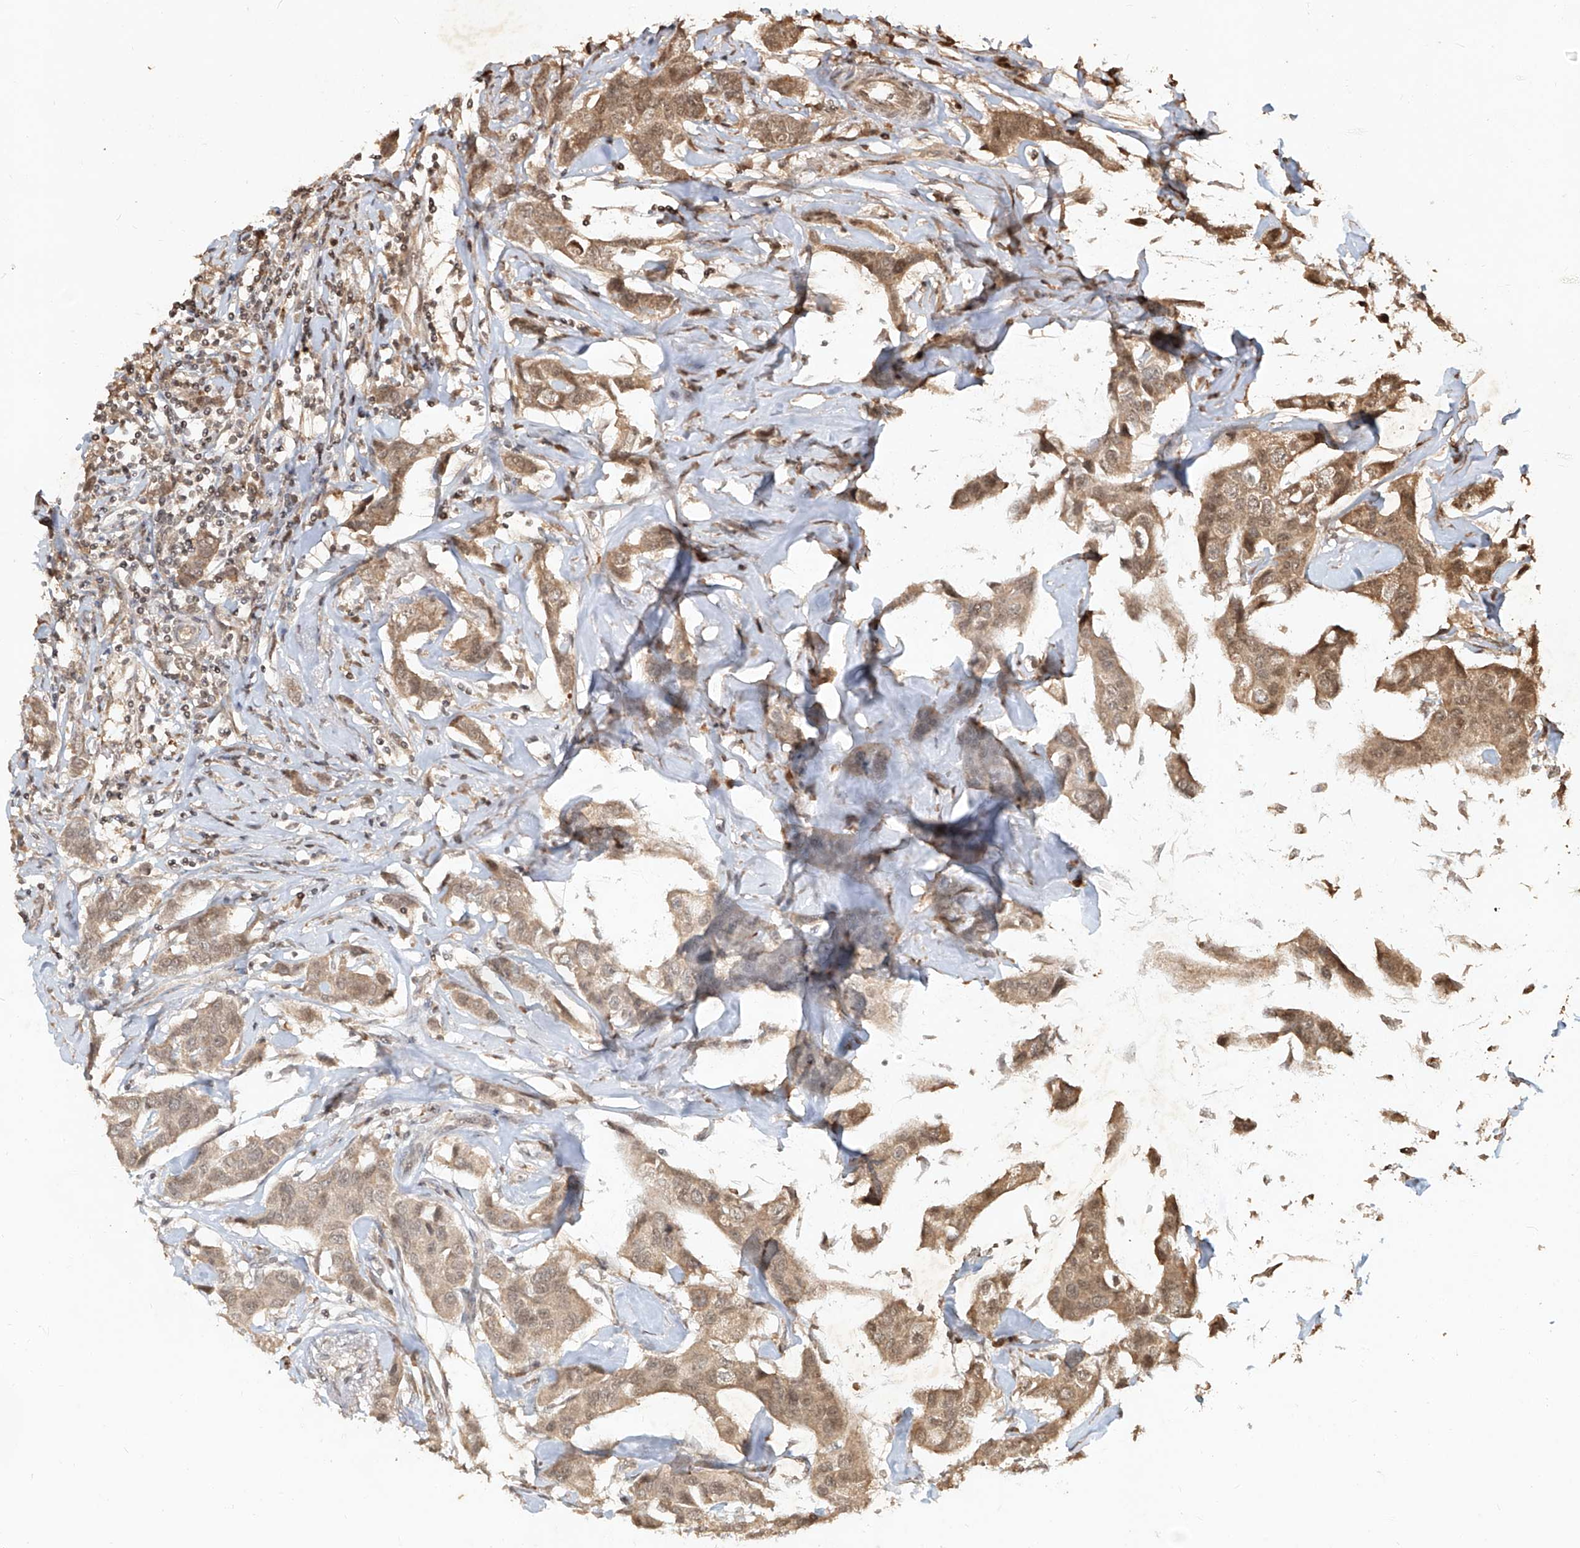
{"staining": {"intensity": "weak", "quantity": ">75%", "location": "cytoplasmic/membranous,nuclear"}, "tissue": "breast cancer", "cell_type": "Tumor cells", "image_type": "cancer", "snomed": [{"axis": "morphology", "description": "Duct carcinoma"}, {"axis": "topography", "description": "Breast"}], "caption": "Intraductal carcinoma (breast) stained for a protein demonstrates weak cytoplasmic/membranous and nuclear positivity in tumor cells.", "gene": "UBE2K", "patient": {"sex": "female", "age": 80}}